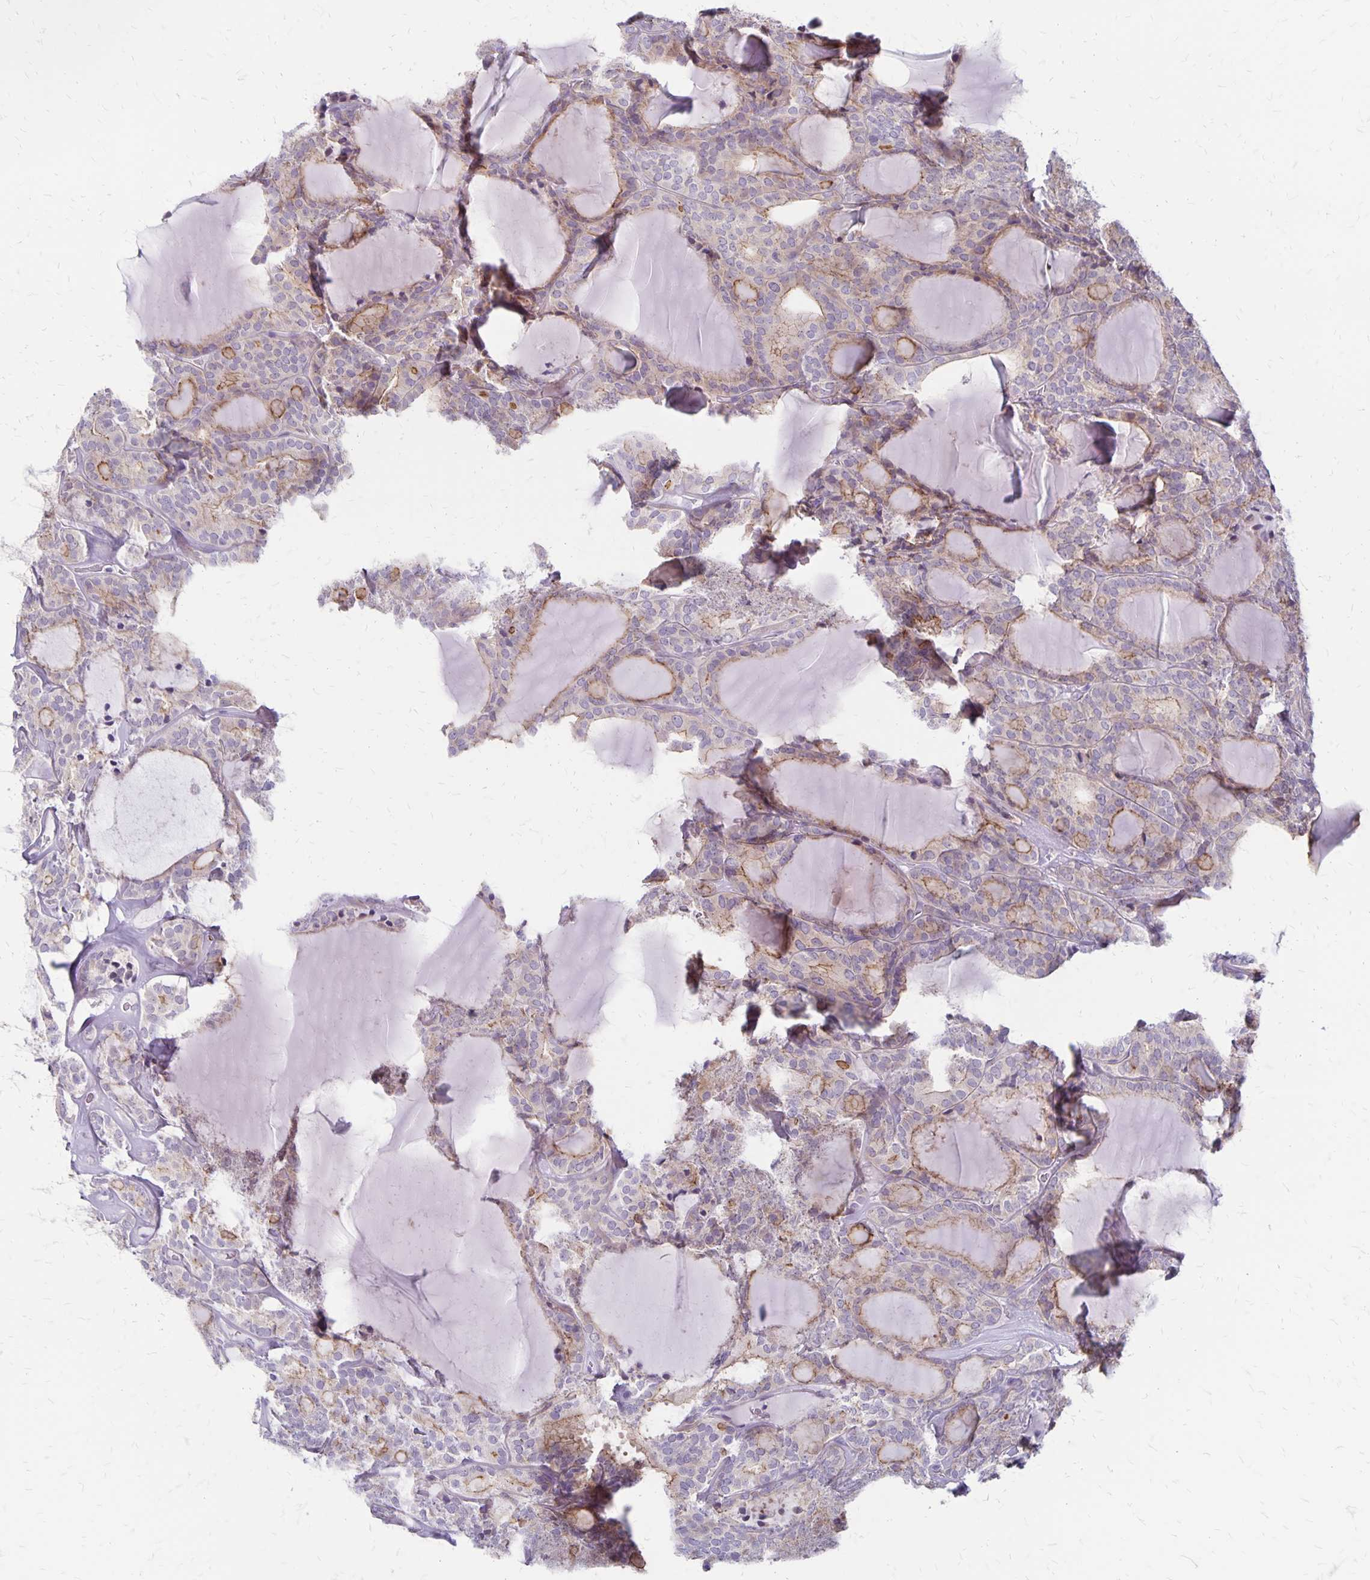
{"staining": {"intensity": "moderate", "quantity": "25%-75%", "location": "cytoplasmic/membranous"}, "tissue": "thyroid cancer", "cell_type": "Tumor cells", "image_type": "cancer", "snomed": [{"axis": "morphology", "description": "Follicular adenoma carcinoma, NOS"}, {"axis": "topography", "description": "Thyroid gland"}], "caption": "Thyroid cancer stained with DAB immunohistochemistry (IHC) reveals medium levels of moderate cytoplasmic/membranous expression in about 25%-75% of tumor cells.", "gene": "HOMER1", "patient": {"sex": "male", "age": 74}}